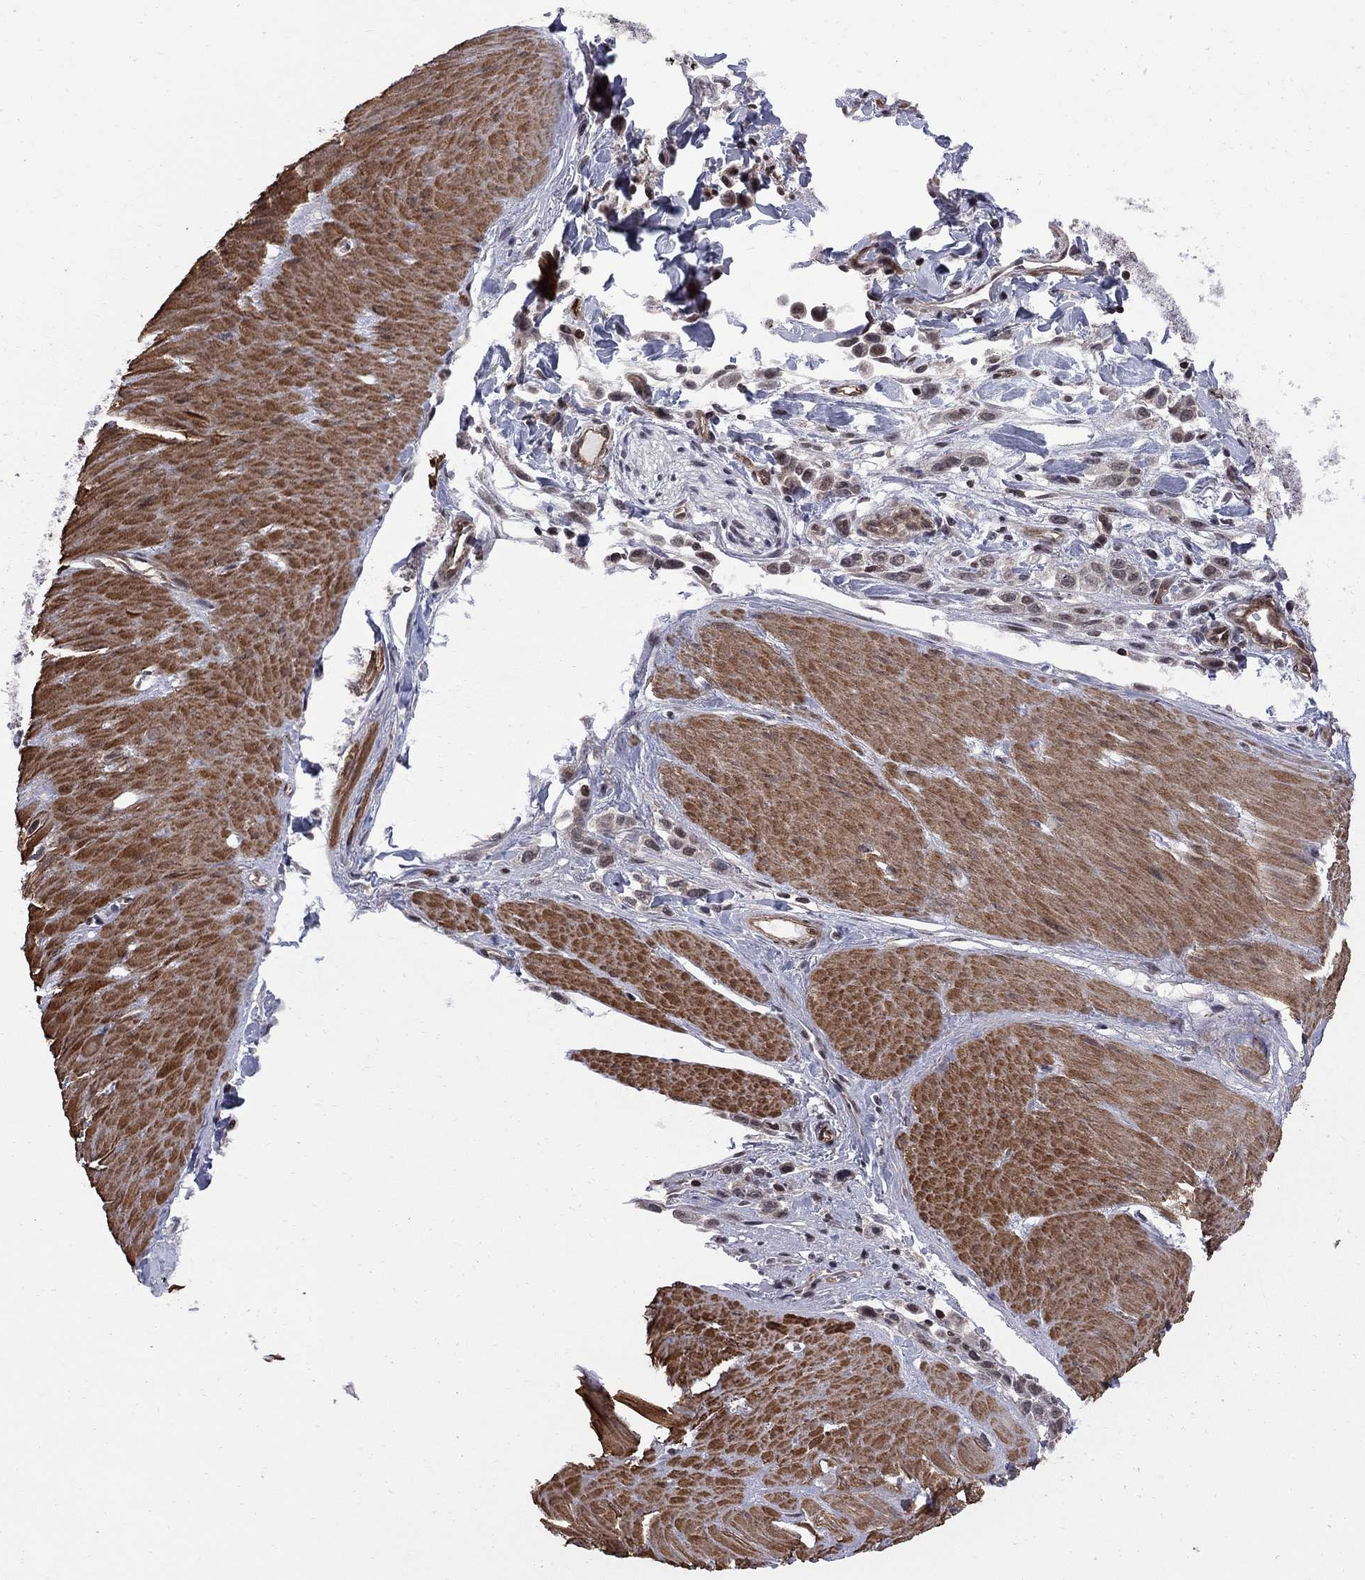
{"staining": {"intensity": "negative", "quantity": "none", "location": "none"}, "tissue": "stomach cancer", "cell_type": "Tumor cells", "image_type": "cancer", "snomed": [{"axis": "morphology", "description": "Adenocarcinoma, NOS"}, {"axis": "topography", "description": "Stomach"}], "caption": "High power microscopy histopathology image of an immunohistochemistry micrograph of stomach cancer, revealing no significant expression in tumor cells.", "gene": "BRF1", "patient": {"sex": "male", "age": 47}}